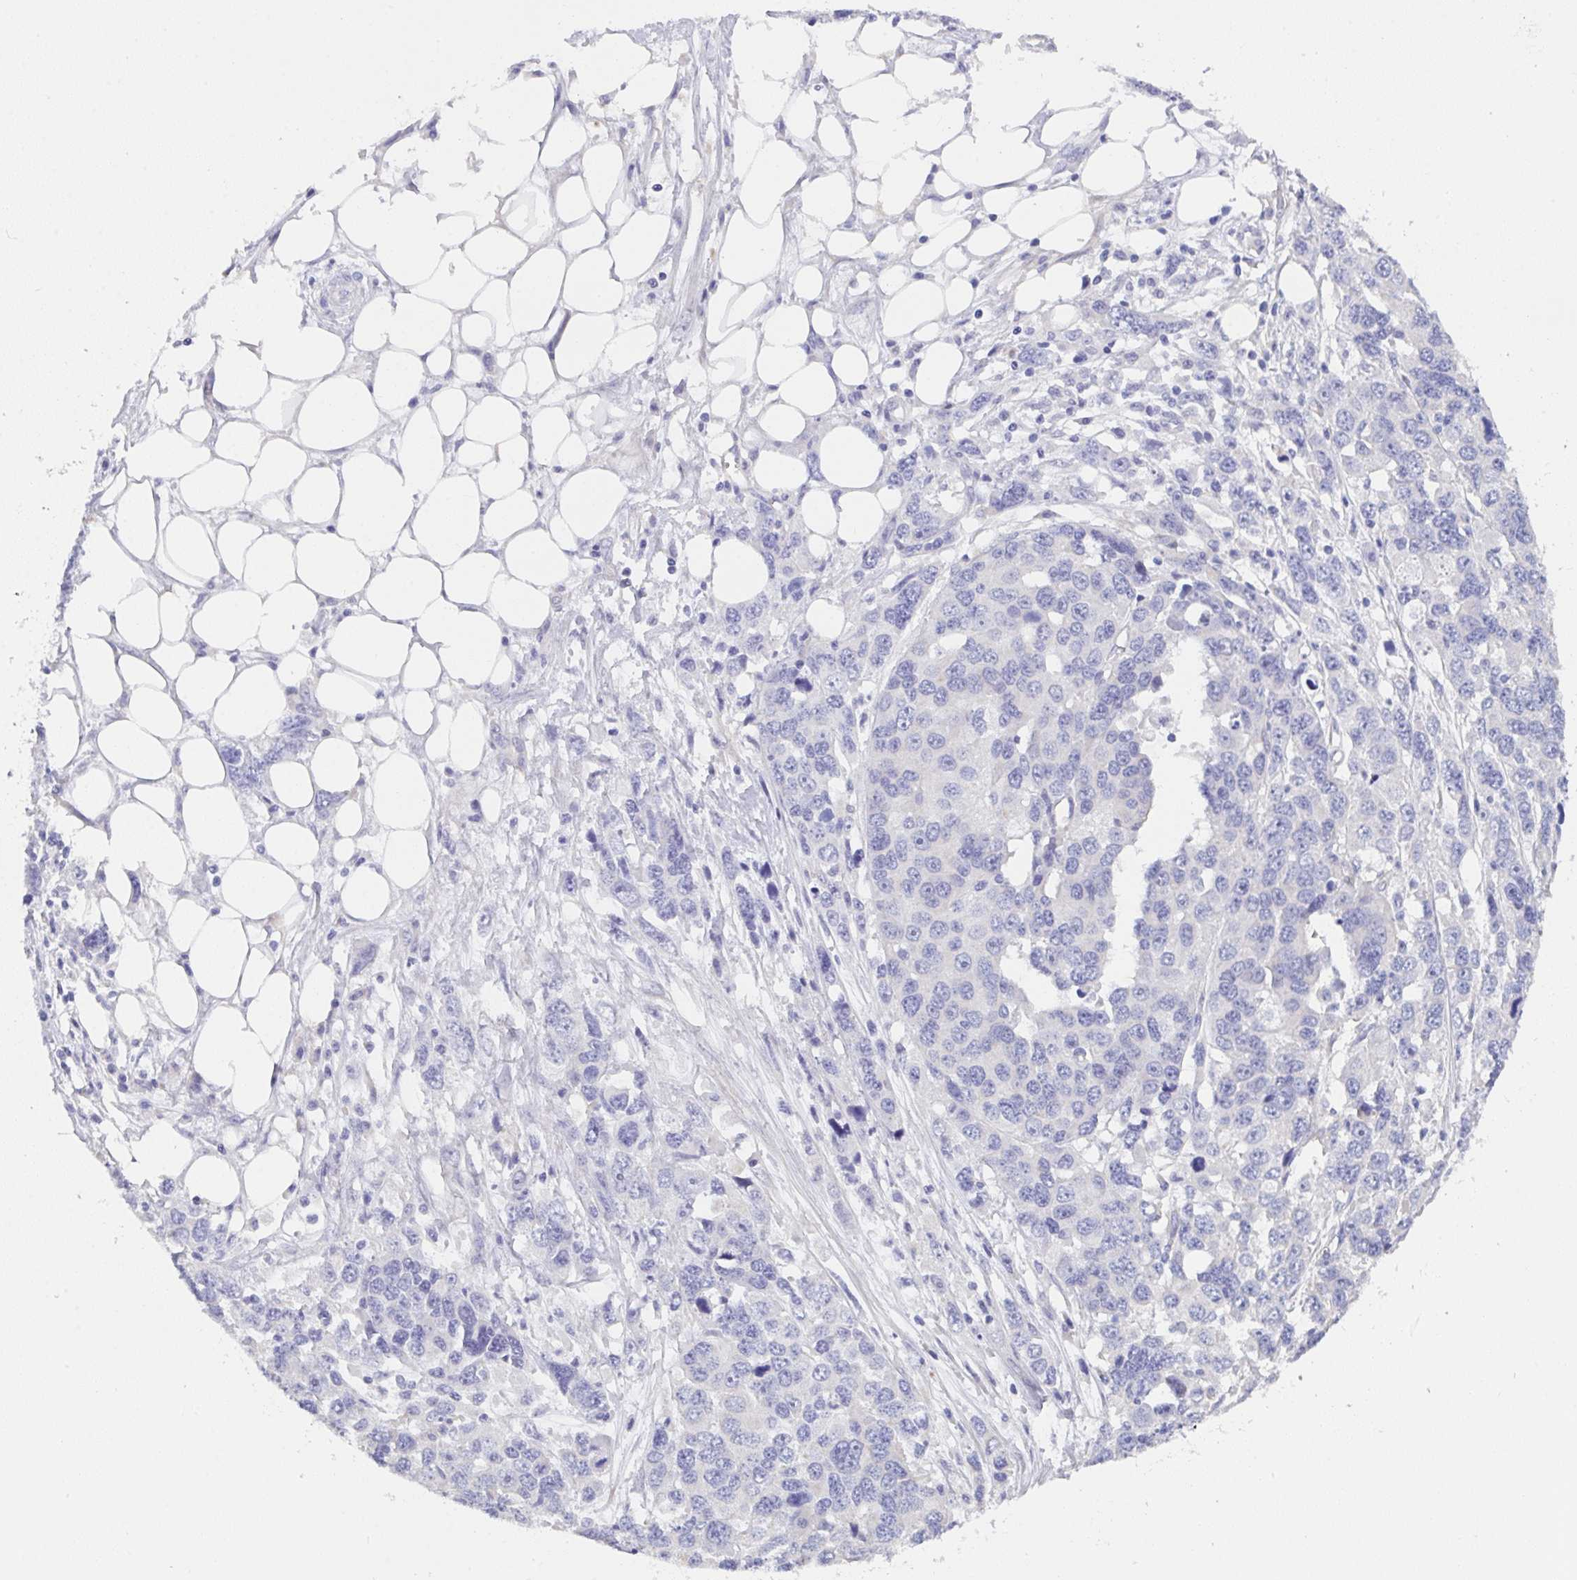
{"staining": {"intensity": "negative", "quantity": "none", "location": "none"}, "tissue": "ovarian cancer", "cell_type": "Tumor cells", "image_type": "cancer", "snomed": [{"axis": "morphology", "description": "Cystadenocarcinoma, serous, NOS"}, {"axis": "topography", "description": "Ovary"}], "caption": "This is an immunohistochemistry image of ovarian serous cystadenocarcinoma. There is no expression in tumor cells.", "gene": "FBXO47", "patient": {"sex": "female", "age": 76}}